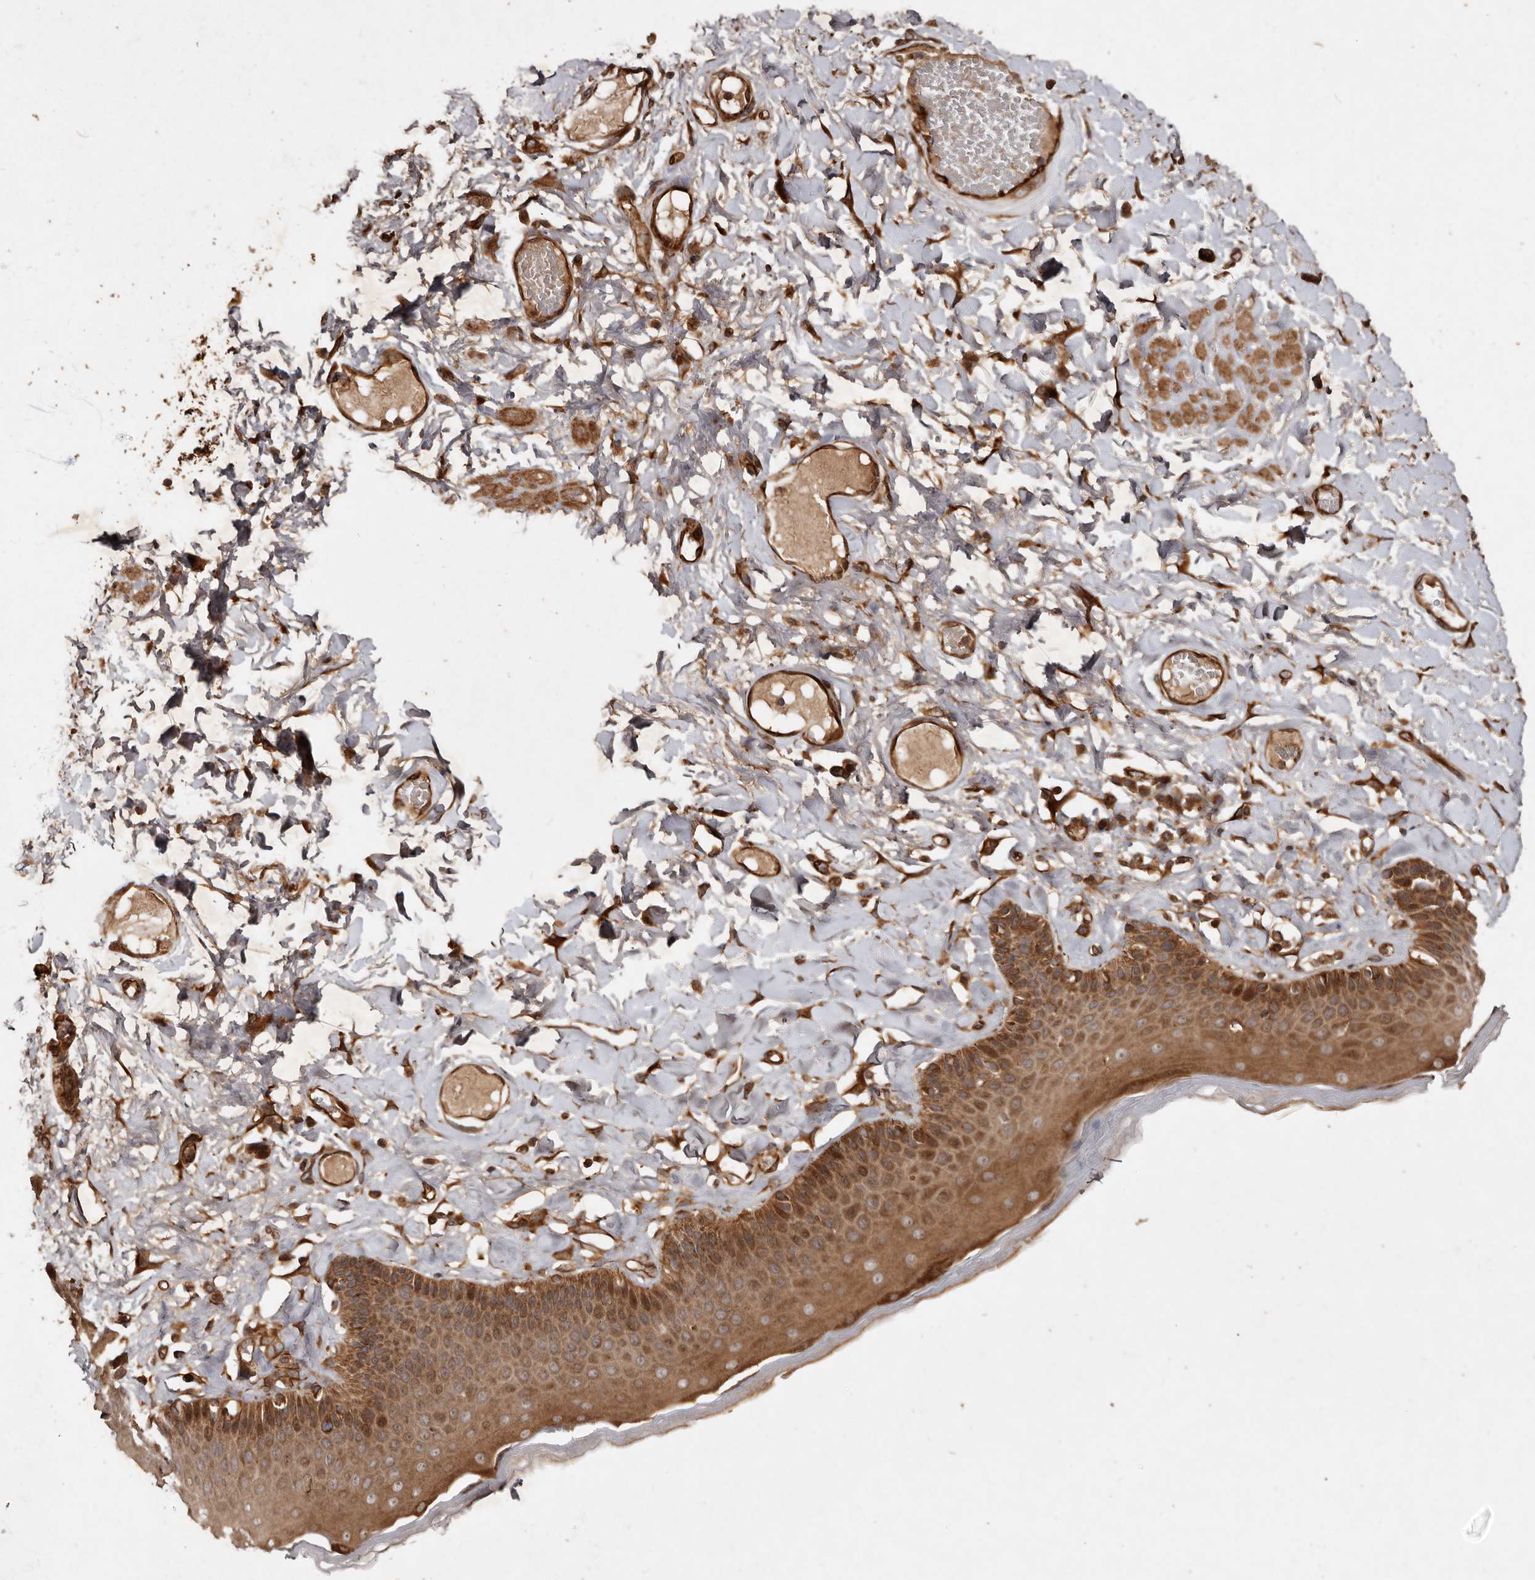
{"staining": {"intensity": "moderate", "quantity": ">75%", "location": "cytoplasmic/membranous"}, "tissue": "skin", "cell_type": "Epidermal cells", "image_type": "normal", "snomed": [{"axis": "morphology", "description": "Normal tissue, NOS"}, {"axis": "topography", "description": "Anal"}], "caption": "Human skin stained for a protein (brown) exhibits moderate cytoplasmic/membranous positive expression in approximately >75% of epidermal cells.", "gene": "STK36", "patient": {"sex": "male", "age": 69}}